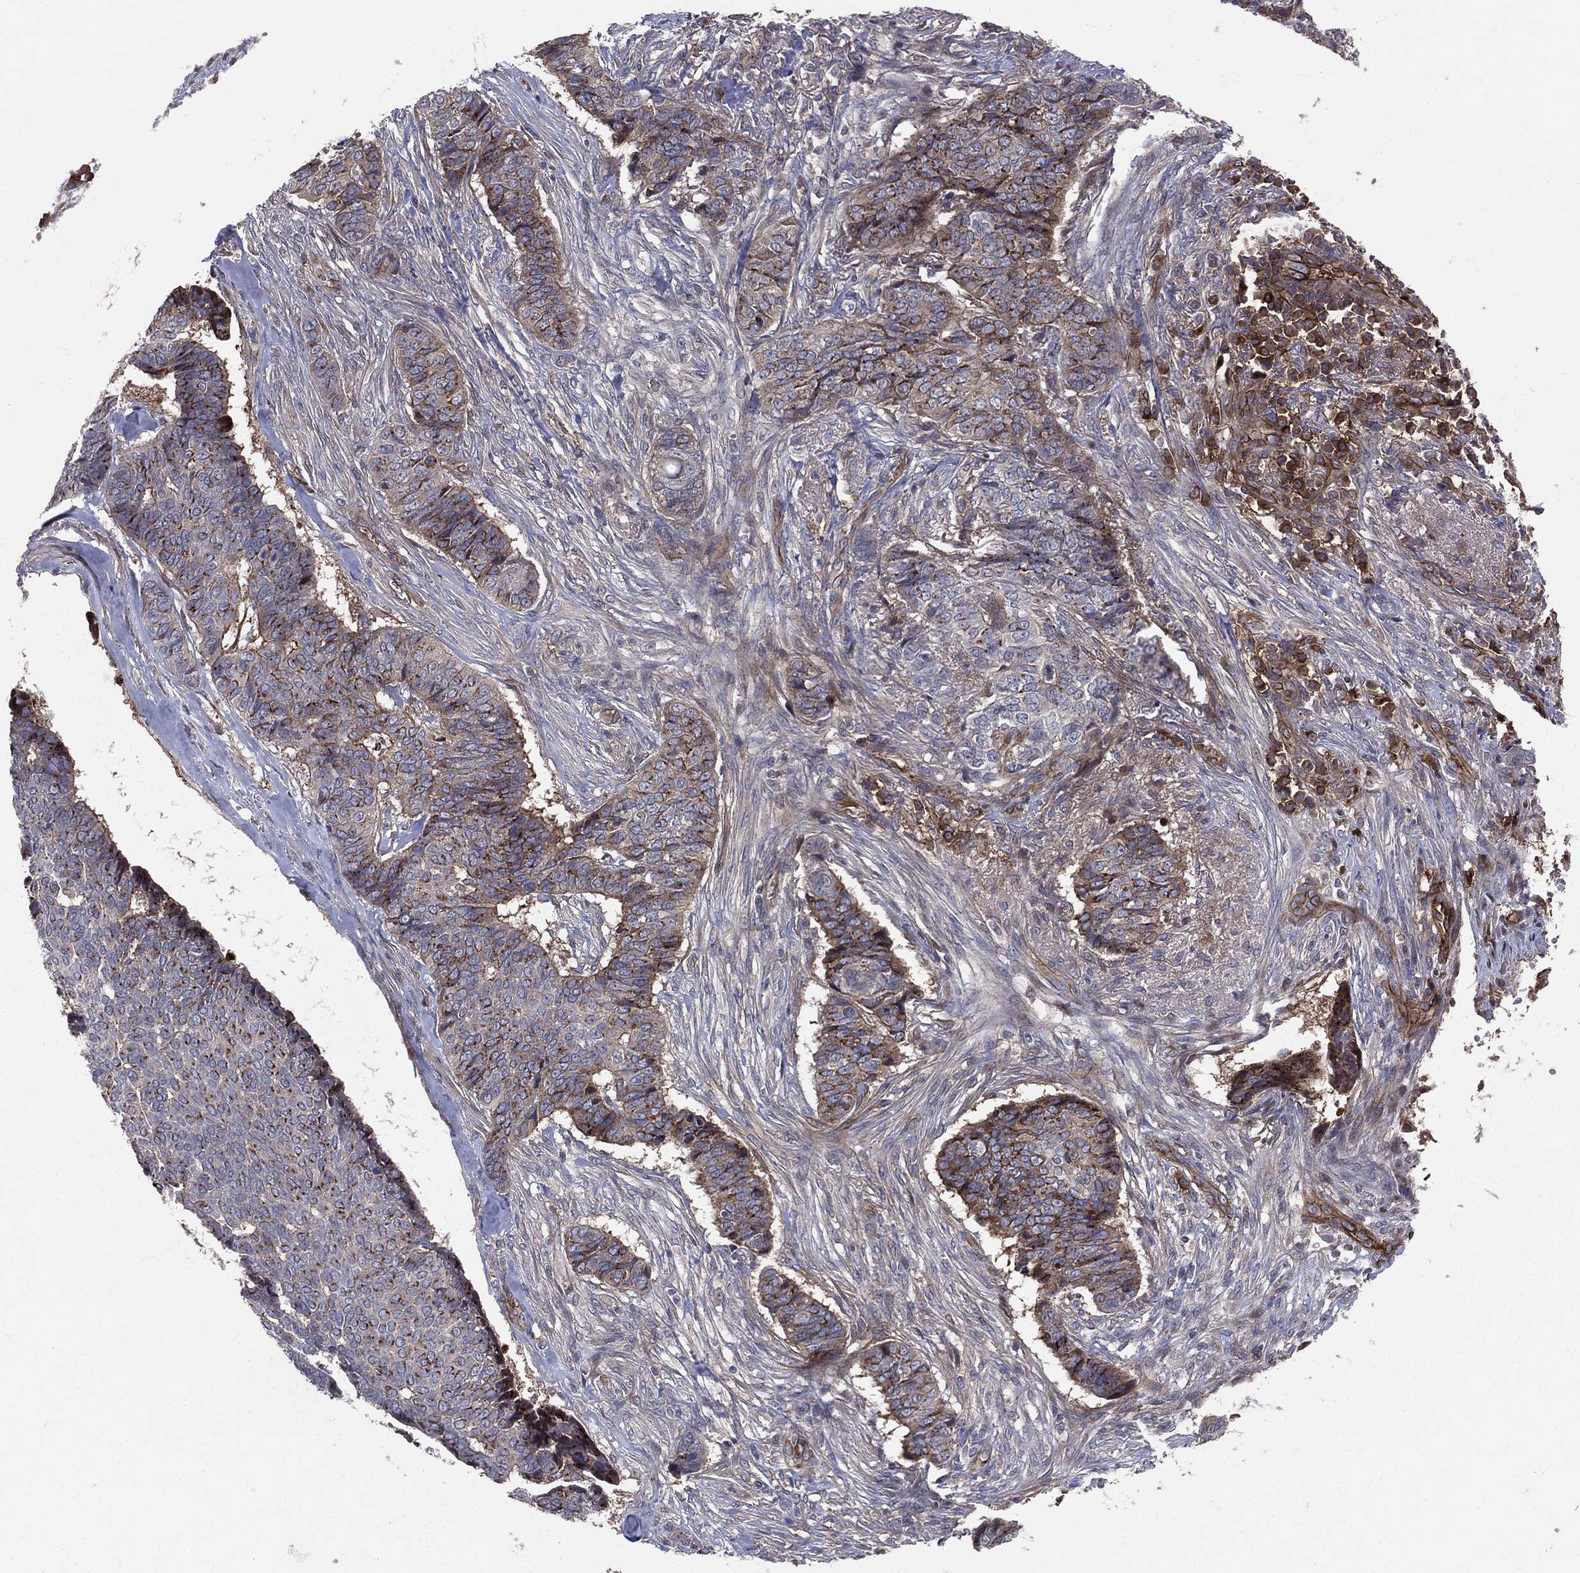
{"staining": {"intensity": "strong", "quantity": "<25%", "location": "cytoplasmic/membranous"}, "tissue": "skin cancer", "cell_type": "Tumor cells", "image_type": "cancer", "snomed": [{"axis": "morphology", "description": "Basal cell carcinoma"}, {"axis": "topography", "description": "Skin"}], "caption": "Immunohistochemical staining of human skin cancer shows strong cytoplasmic/membranous protein expression in about <25% of tumor cells.", "gene": "ENTPD1", "patient": {"sex": "male", "age": 86}}